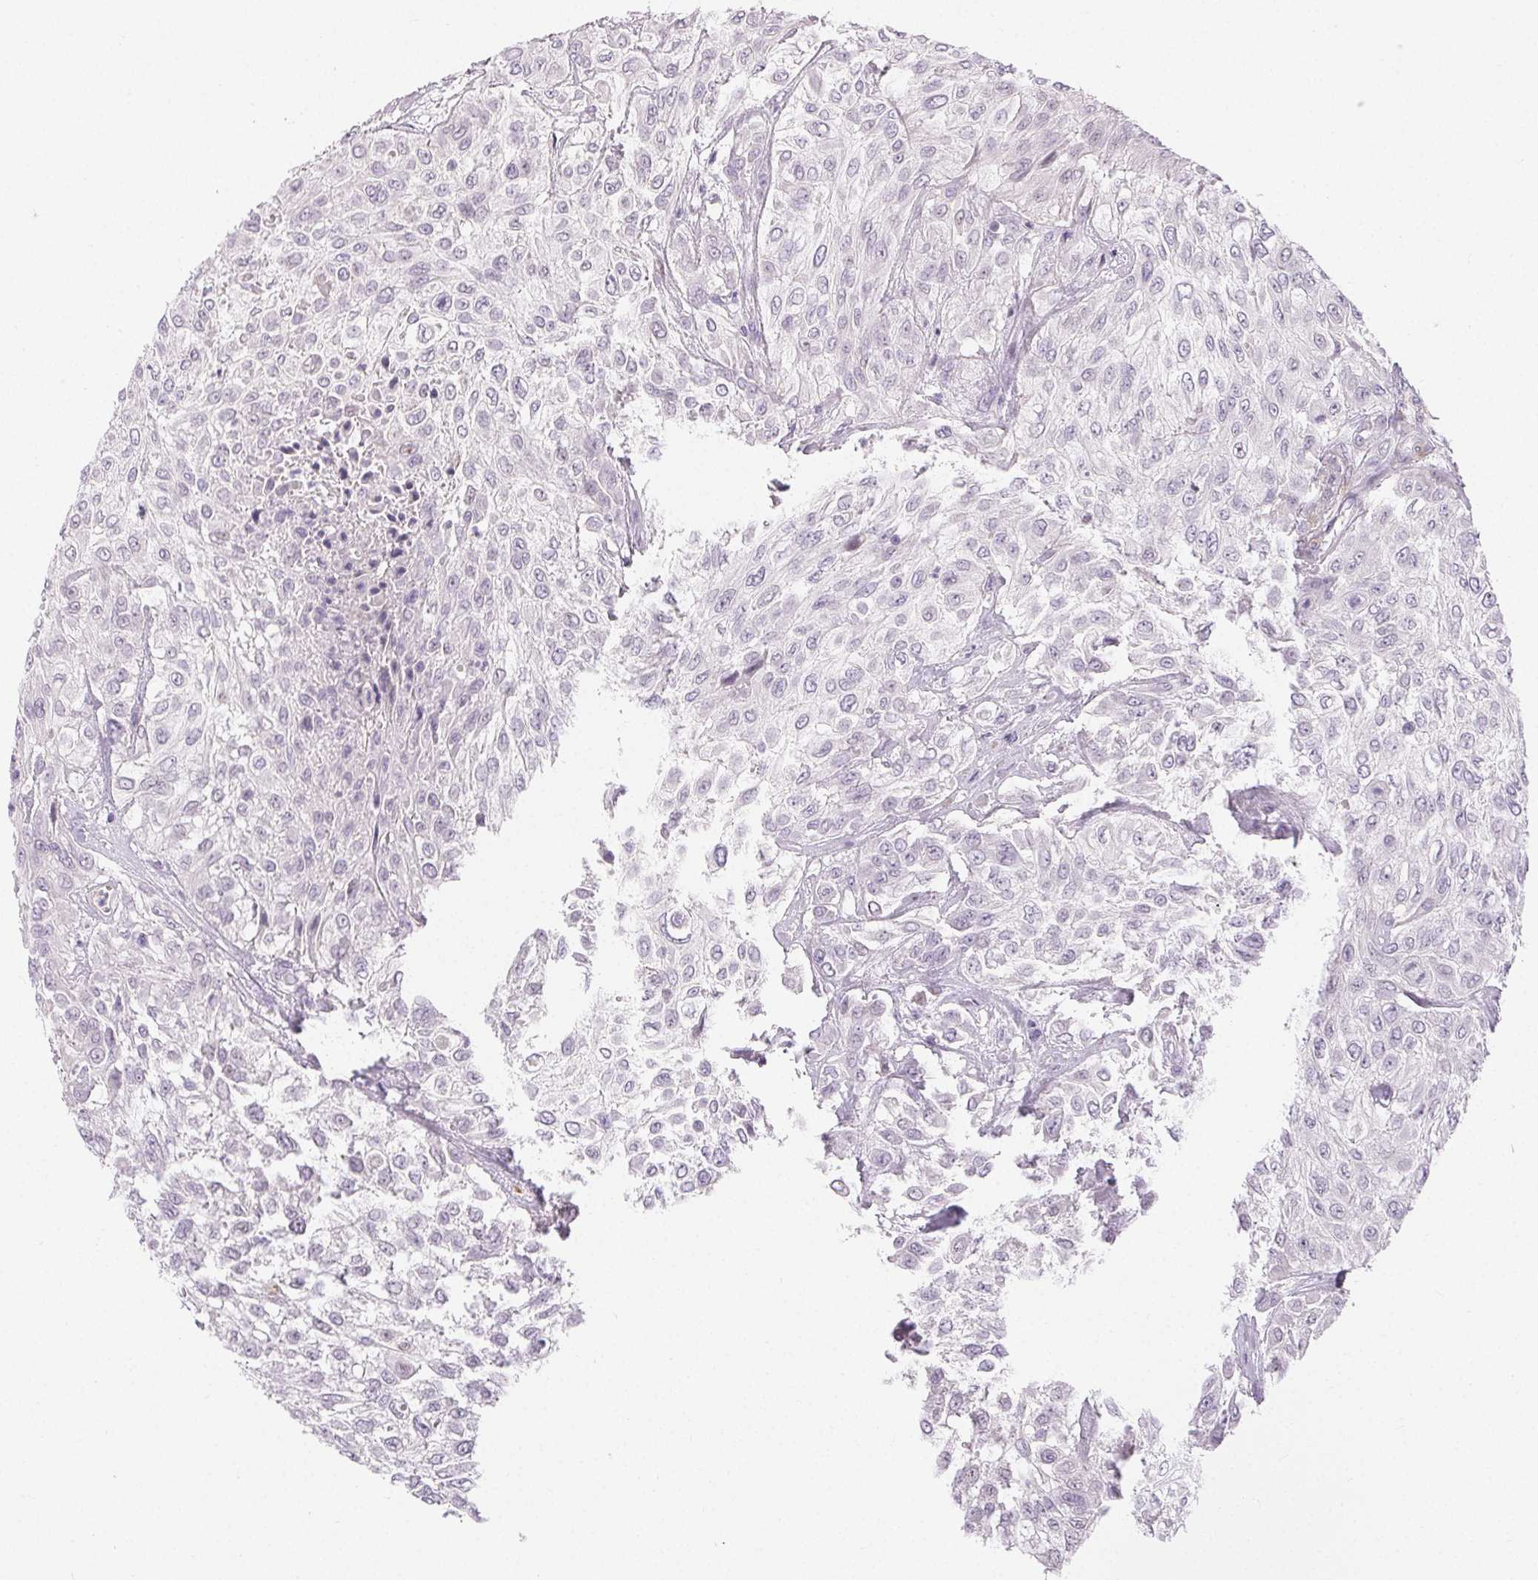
{"staining": {"intensity": "negative", "quantity": "none", "location": "none"}, "tissue": "urothelial cancer", "cell_type": "Tumor cells", "image_type": "cancer", "snomed": [{"axis": "morphology", "description": "Urothelial carcinoma, High grade"}, {"axis": "topography", "description": "Urinary bladder"}], "caption": "Human urothelial carcinoma (high-grade) stained for a protein using immunohistochemistry displays no staining in tumor cells.", "gene": "RPGRIP1", "patient": {"sex": "male", "age": 57}}